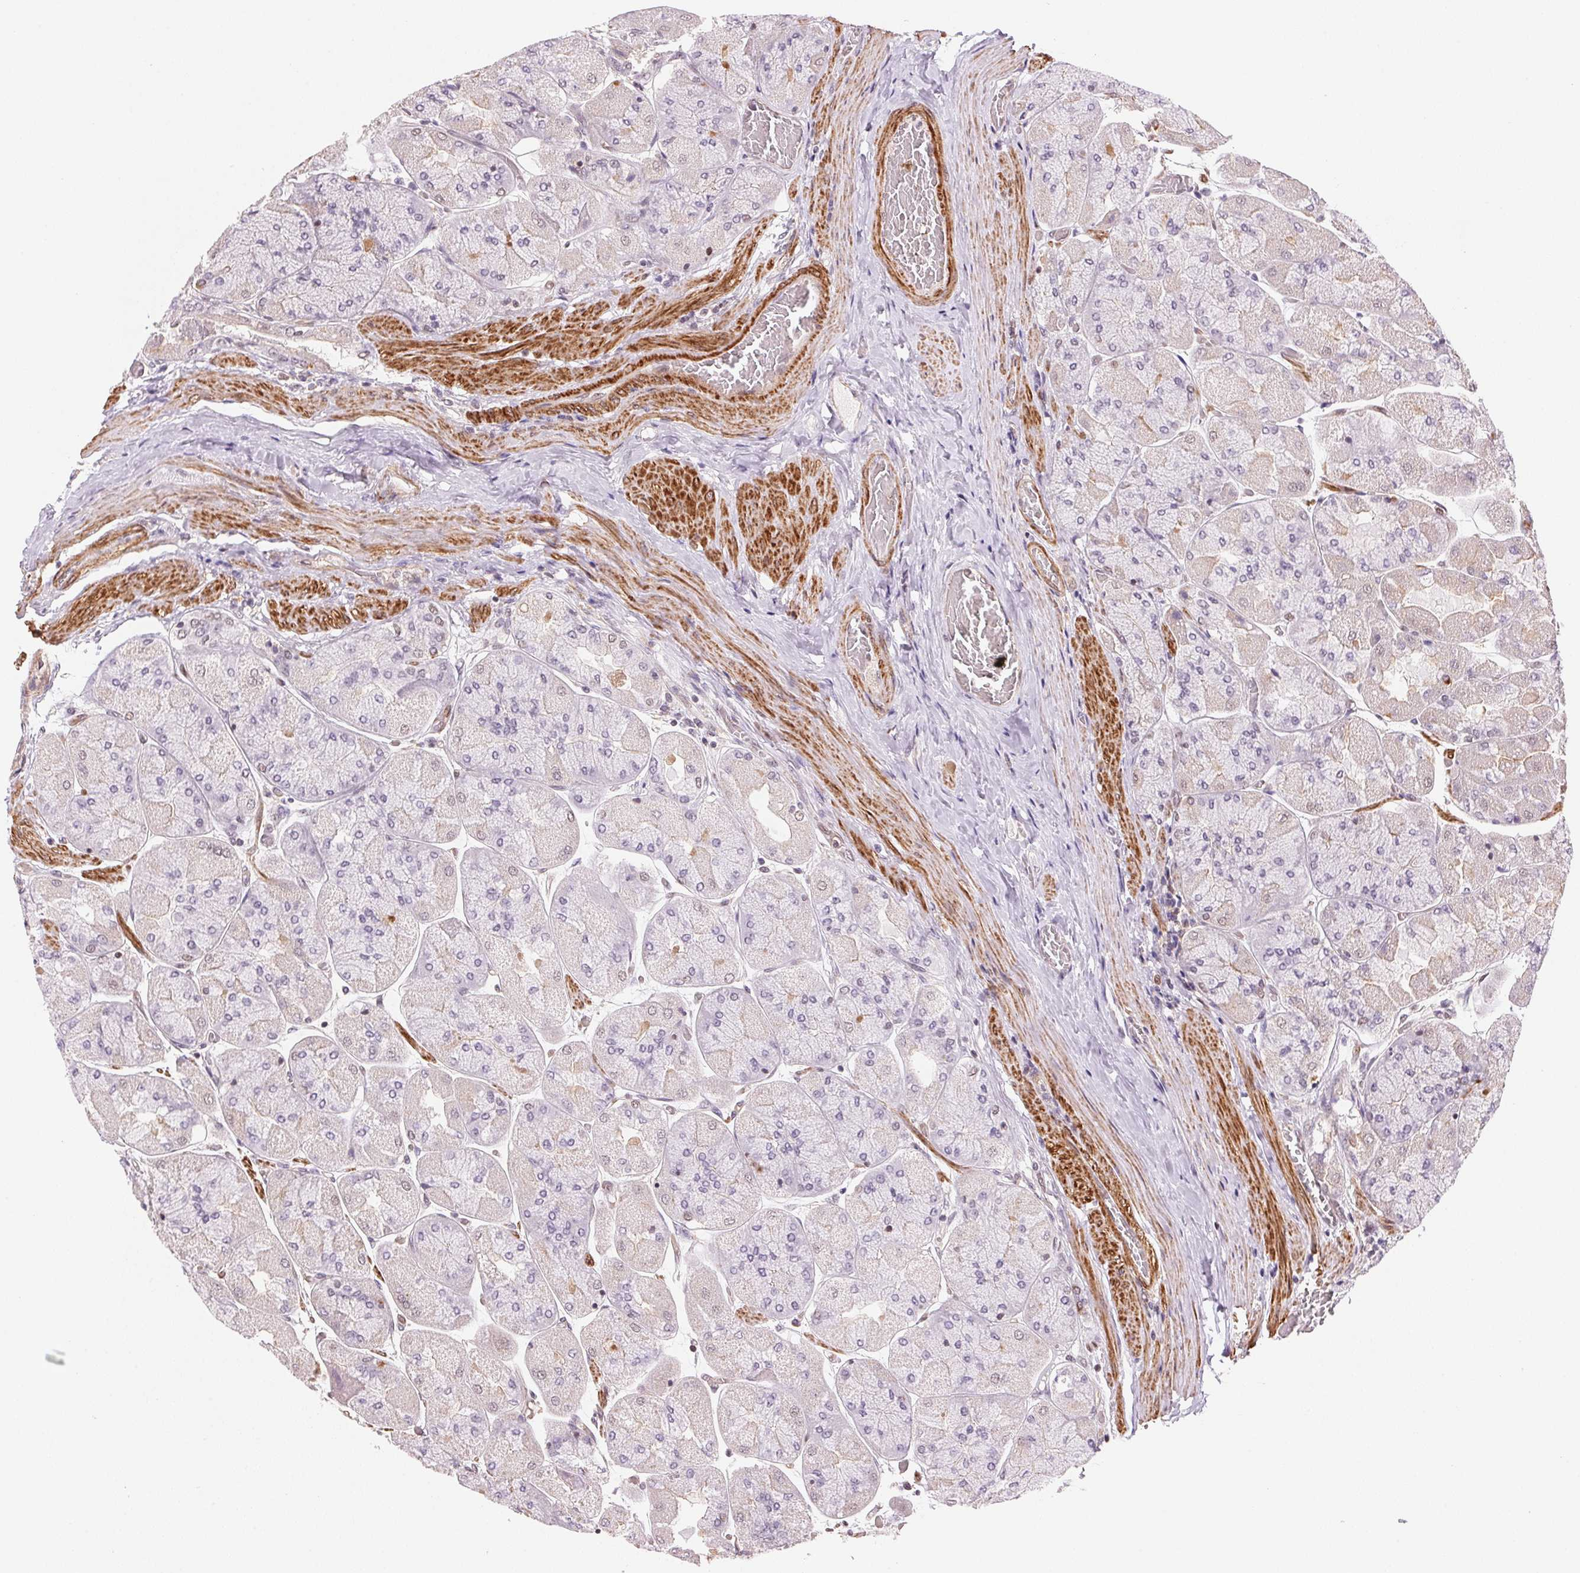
{"staining": {"intensity": "weak", "quantity": "25%-75%", "location": "cytoplasmic/membranous,nuclear"}, "tissue": "stomach", "cell_type": "Glandular cells", "image_type": "normal", "snomed": [{"axis": "morphology", "description": "Normal tissue, NOS"}, {"axis": "topography", "description": "Stomach"}], "caption": "An IHC histopathology image of unremarkable tissue is shown. Protein staining in brown shows weak cytoplasmic/membranous,nuclear positivity in stomach within glandular cells. (DAB (3,3'-diaminobenzidine) IHC, brown staining for protein, blue staining for nuclei).", "gene": "HNRNPDL", "patient": {"sex": "female", "age": 61}}